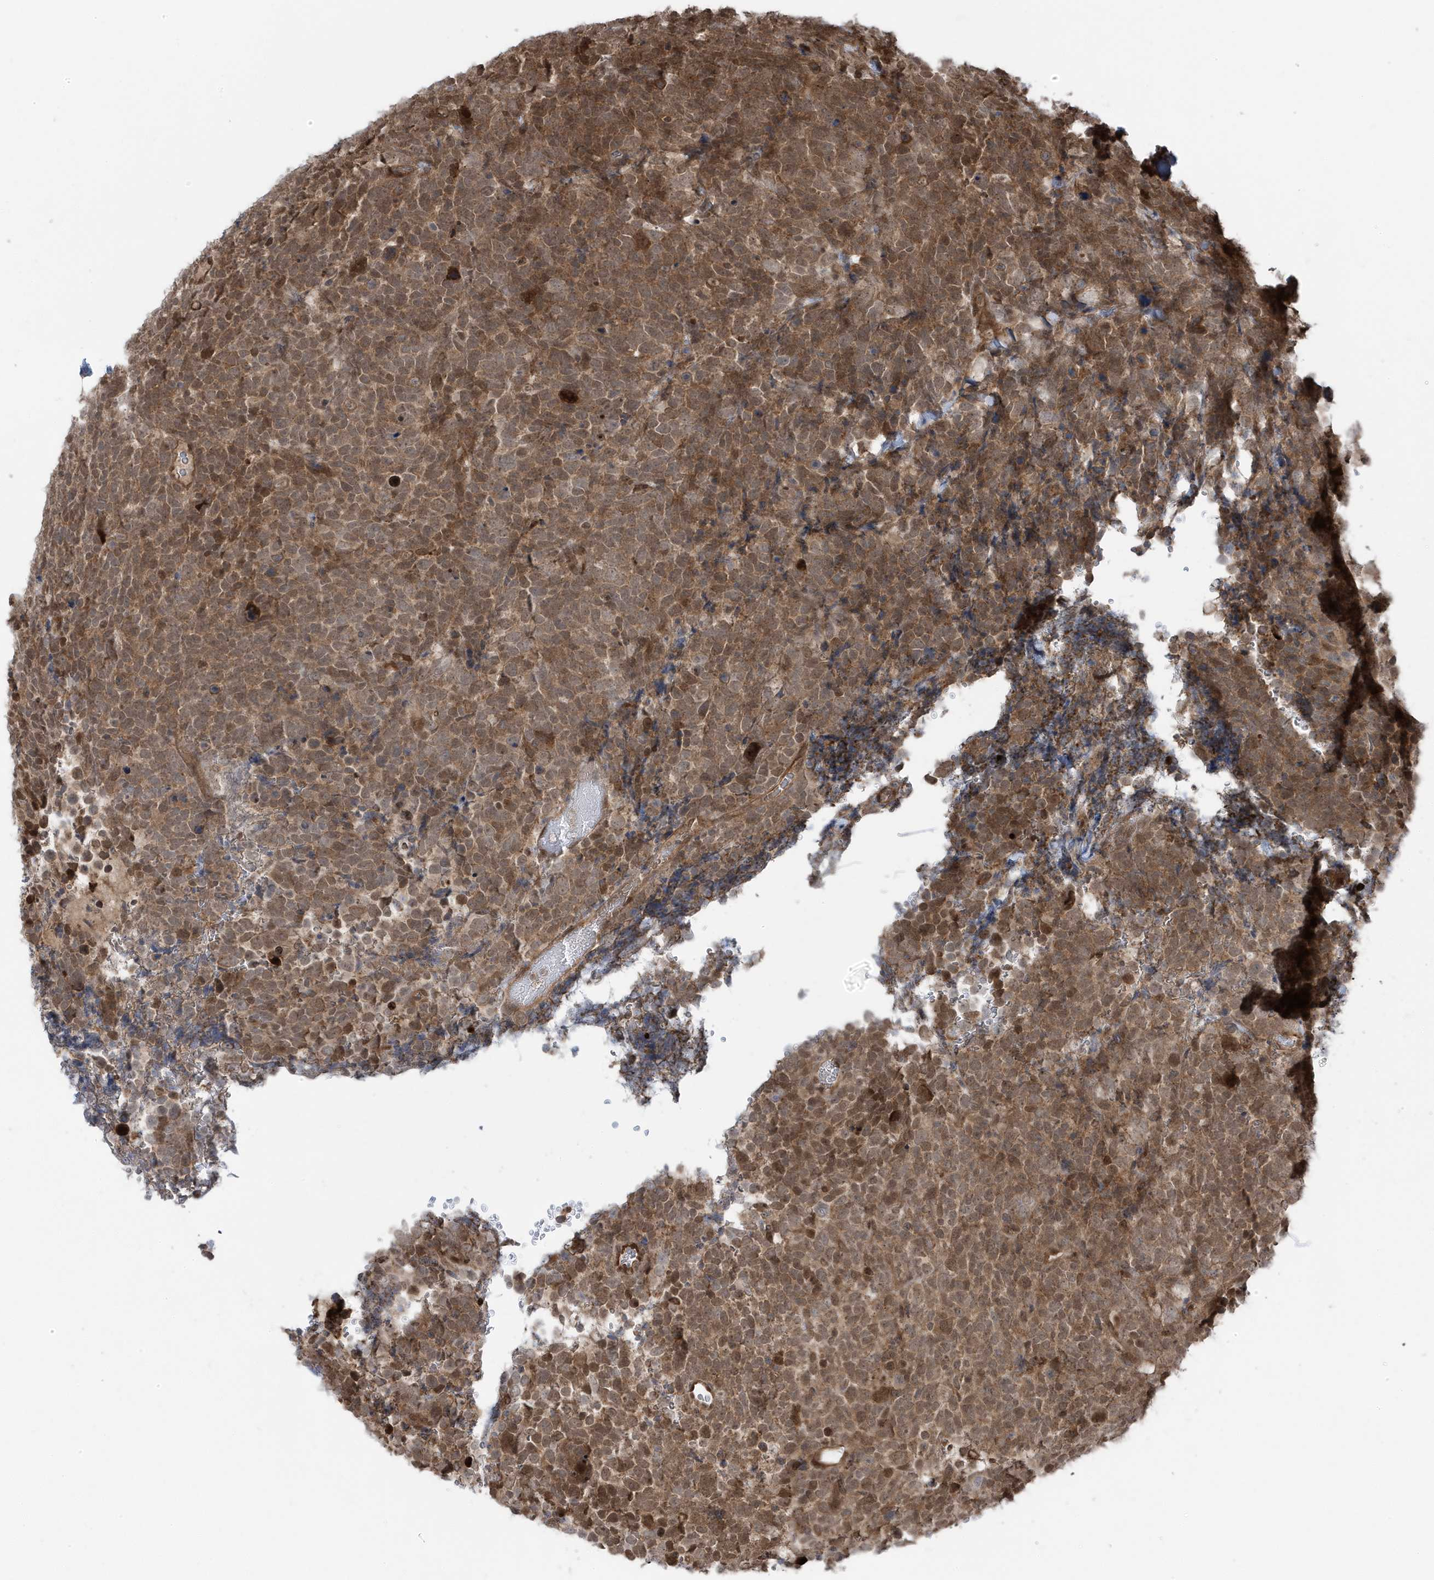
{"staining": {"intensity": "strong", "quantity": ">75%", "location": "cytoplasmic/membranous"}, "tissue": "urothelial cancer", "cell_type": "Tumor cells", "image_type": "cancer", "snomed": [{"axis": "morphology", "description": "Urothelial carcinoma, High grade"}, {"axis": "topography", "description": "Urinary bladder"}], "caption": "Immunohistochemical staining of human urothelial cancer reveals high levels of strong cytoplasmic/membranous staining in approximately >75% of tumor cells.", "gene": "MAPK1IP1L", "patient": {"sex": "female", "age": 82}}